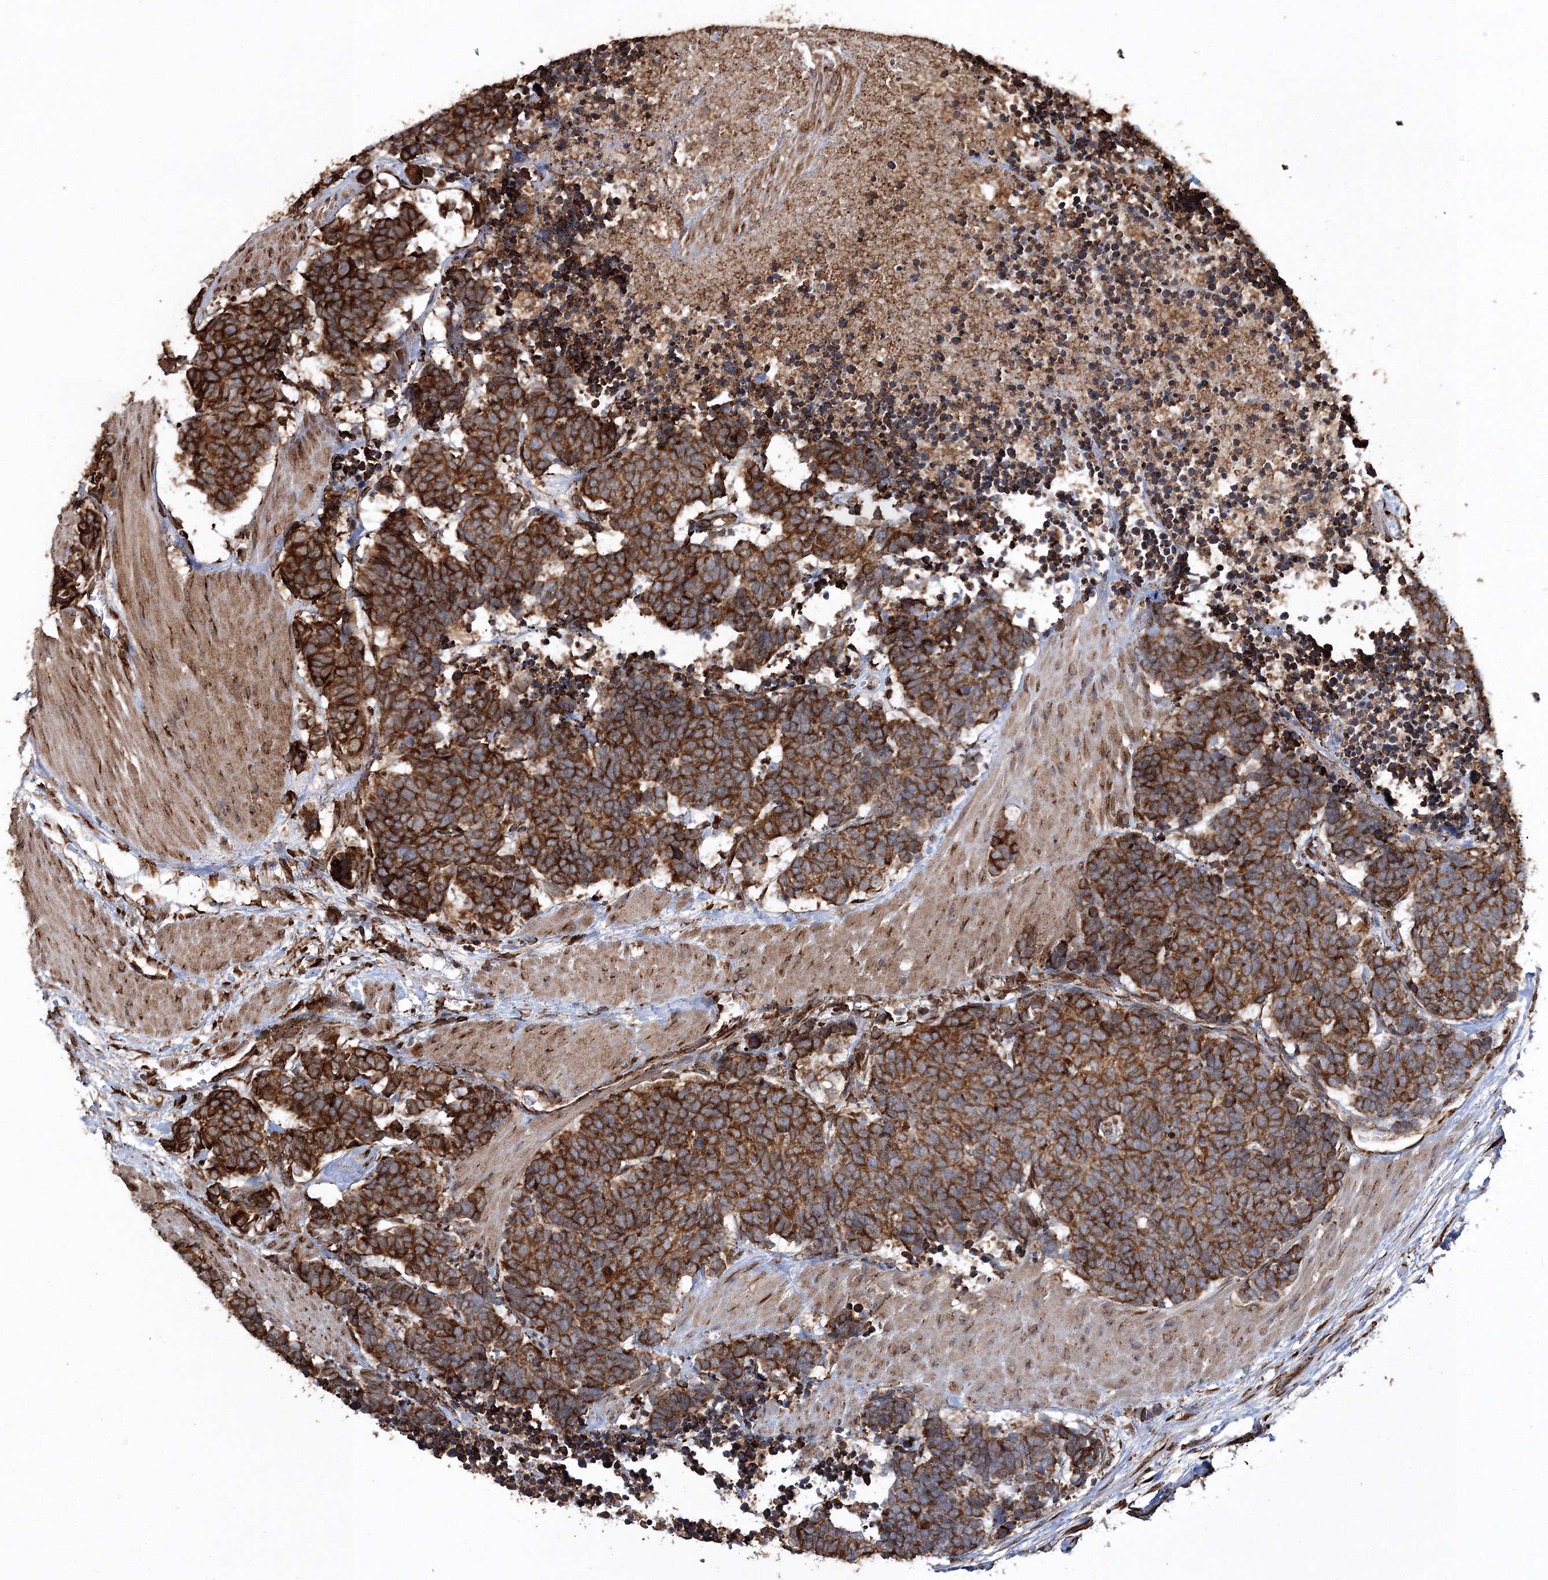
{"staining": {"intensity": "strong", "quantity": ">75%", "location": "cytoplasmic/membranous"}, "tissue": "carcinoid", "cell_type": "Tumor cells", "image_type": "cancer", "snomed": [{"axis": "morphology", "description": "Carcinoma, NOS"}, {"axis": "morphology", "description": "Carcinoid, malignant, NOS"}, {"axis": "topography", "description": "Urinary bladder"}], "caption": "Approximately >75% of tumor cells in carcinoid exhibit strong cytoplasmic/membranous protein staining as visualized by brown immunohistochemical staining.", "gene": "SCRN3", "patient": {"sex": "male", "age": 57}}